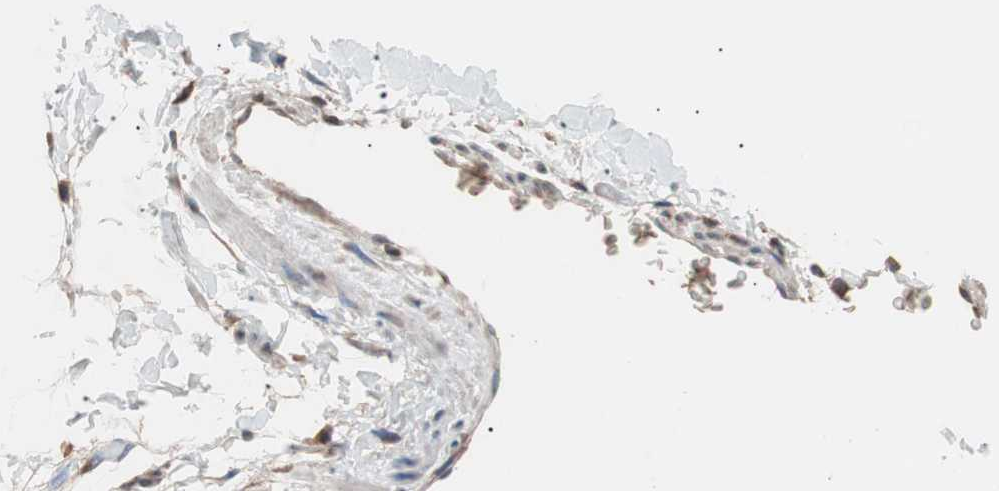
{"staining": {"intensity": "moderate", "quantity": "25%-75%", "location": "cytoplasmic/membranous"}, "tissue": "adipose tissue", "cell_type": "Adipocytes", "image_type": "normal", "snomed": [{"axis": "morphology", "description": "Normal tissue, NOS"}, {"axis": "topography", "description": "Soft tissue"}], "caption": "A high-resolution micrograph shows IHC staining of normal adipose tissue, which reveals moderate cytoplasmic/membranous positivity in approximately 25%-75% of adipocytes.", "gene": "GLYCTK", "patient": {"sex": "male", "age": 72}}